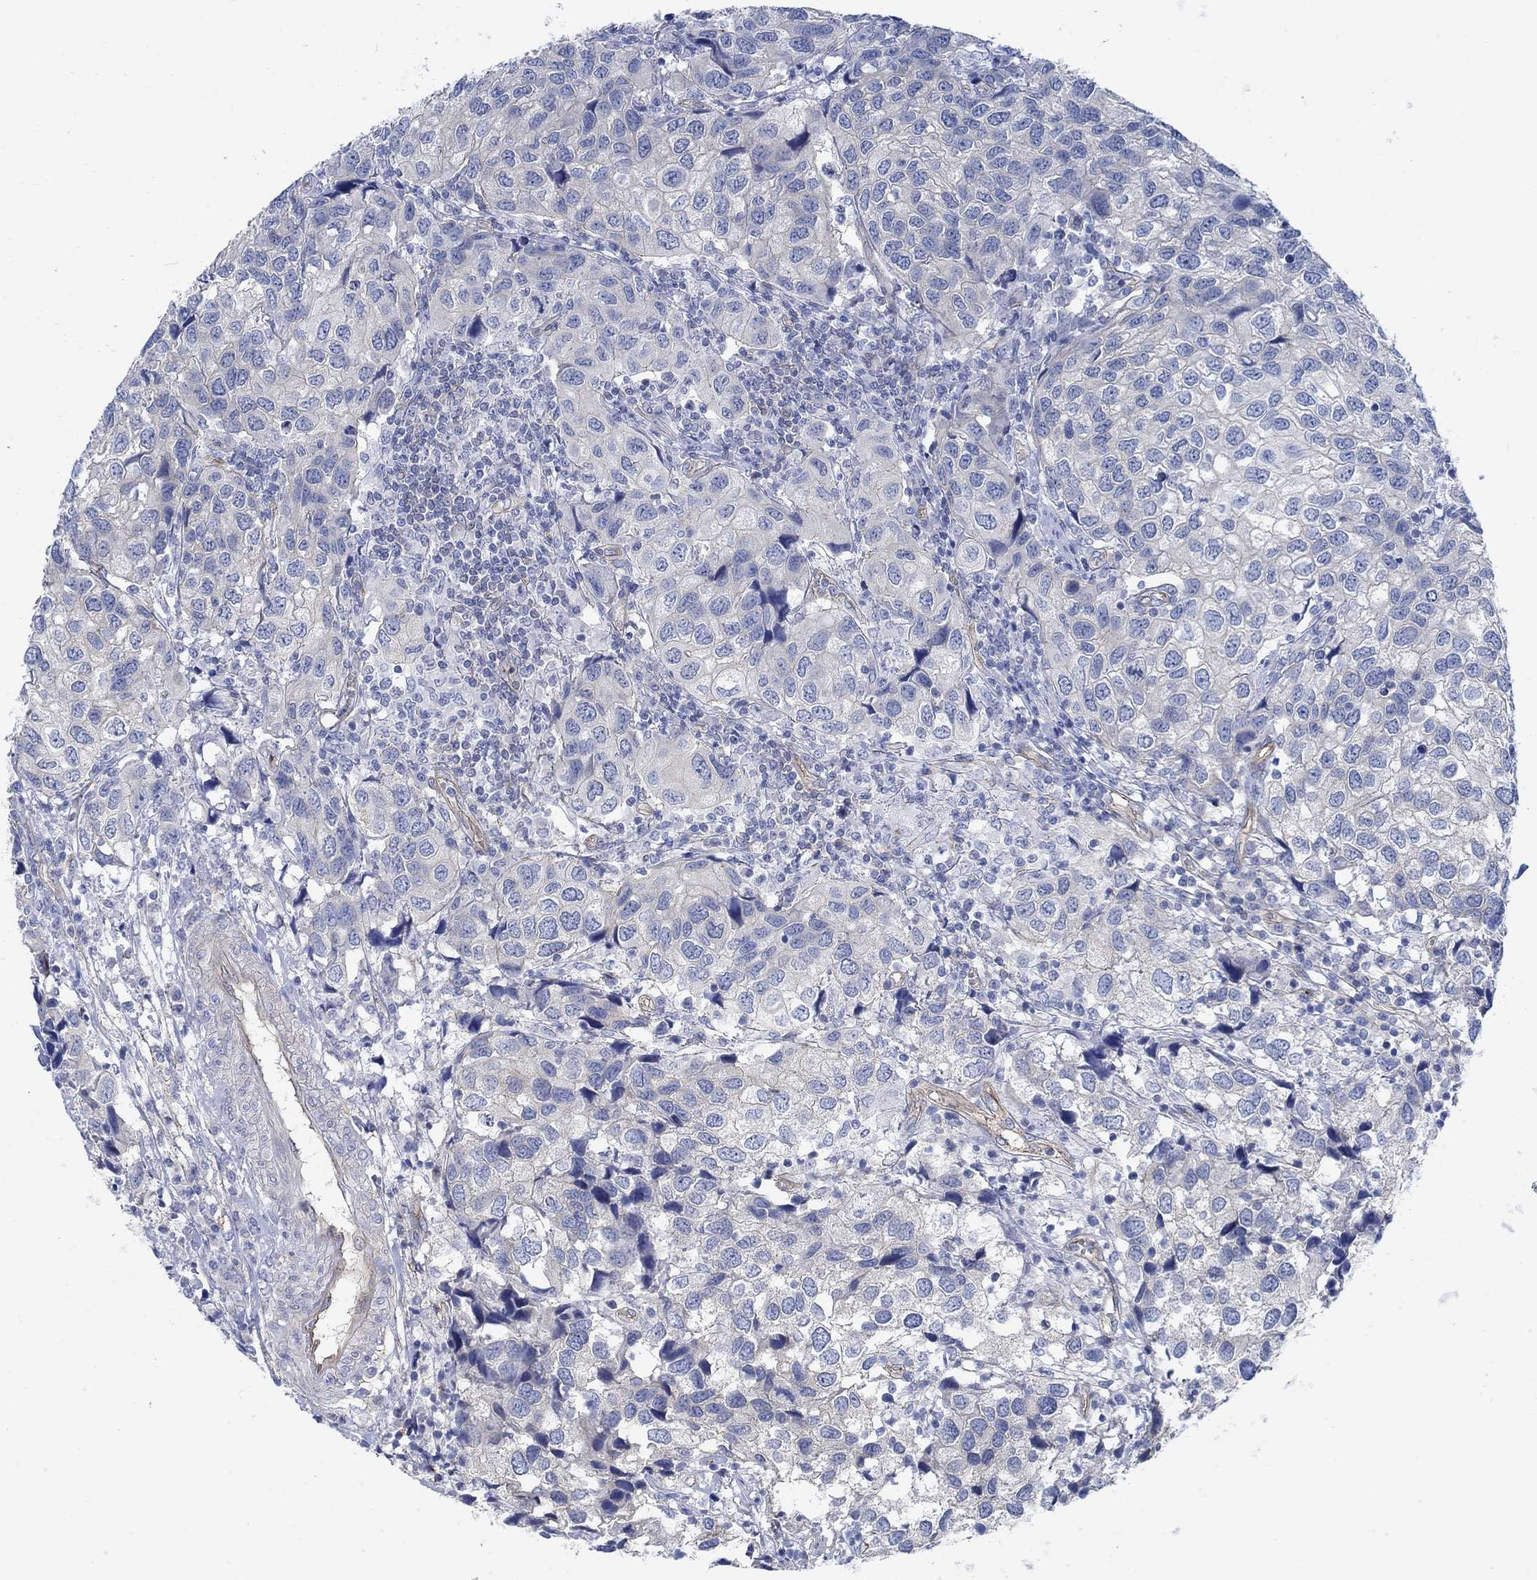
{"staining": {"intensity": "weak", "quantity": "<25%", "location": "cytoplasmic/membranous"}, "tissue": "urothelial cancer", "cell_type": "Tumor cells", "image_type": "cancer", "snomed": [{"axis": "morphology", "description": "Urothelial carcinoma, High grade"}, {"axis": "topography", "description": "Urinary bladder"}], "caption": "Urothelial cancer was stained to show a protein in brown. There is no significant expression in tumor cells.", "gene": "TMEM198", "patient": {"sex": "male", "age": 79}}